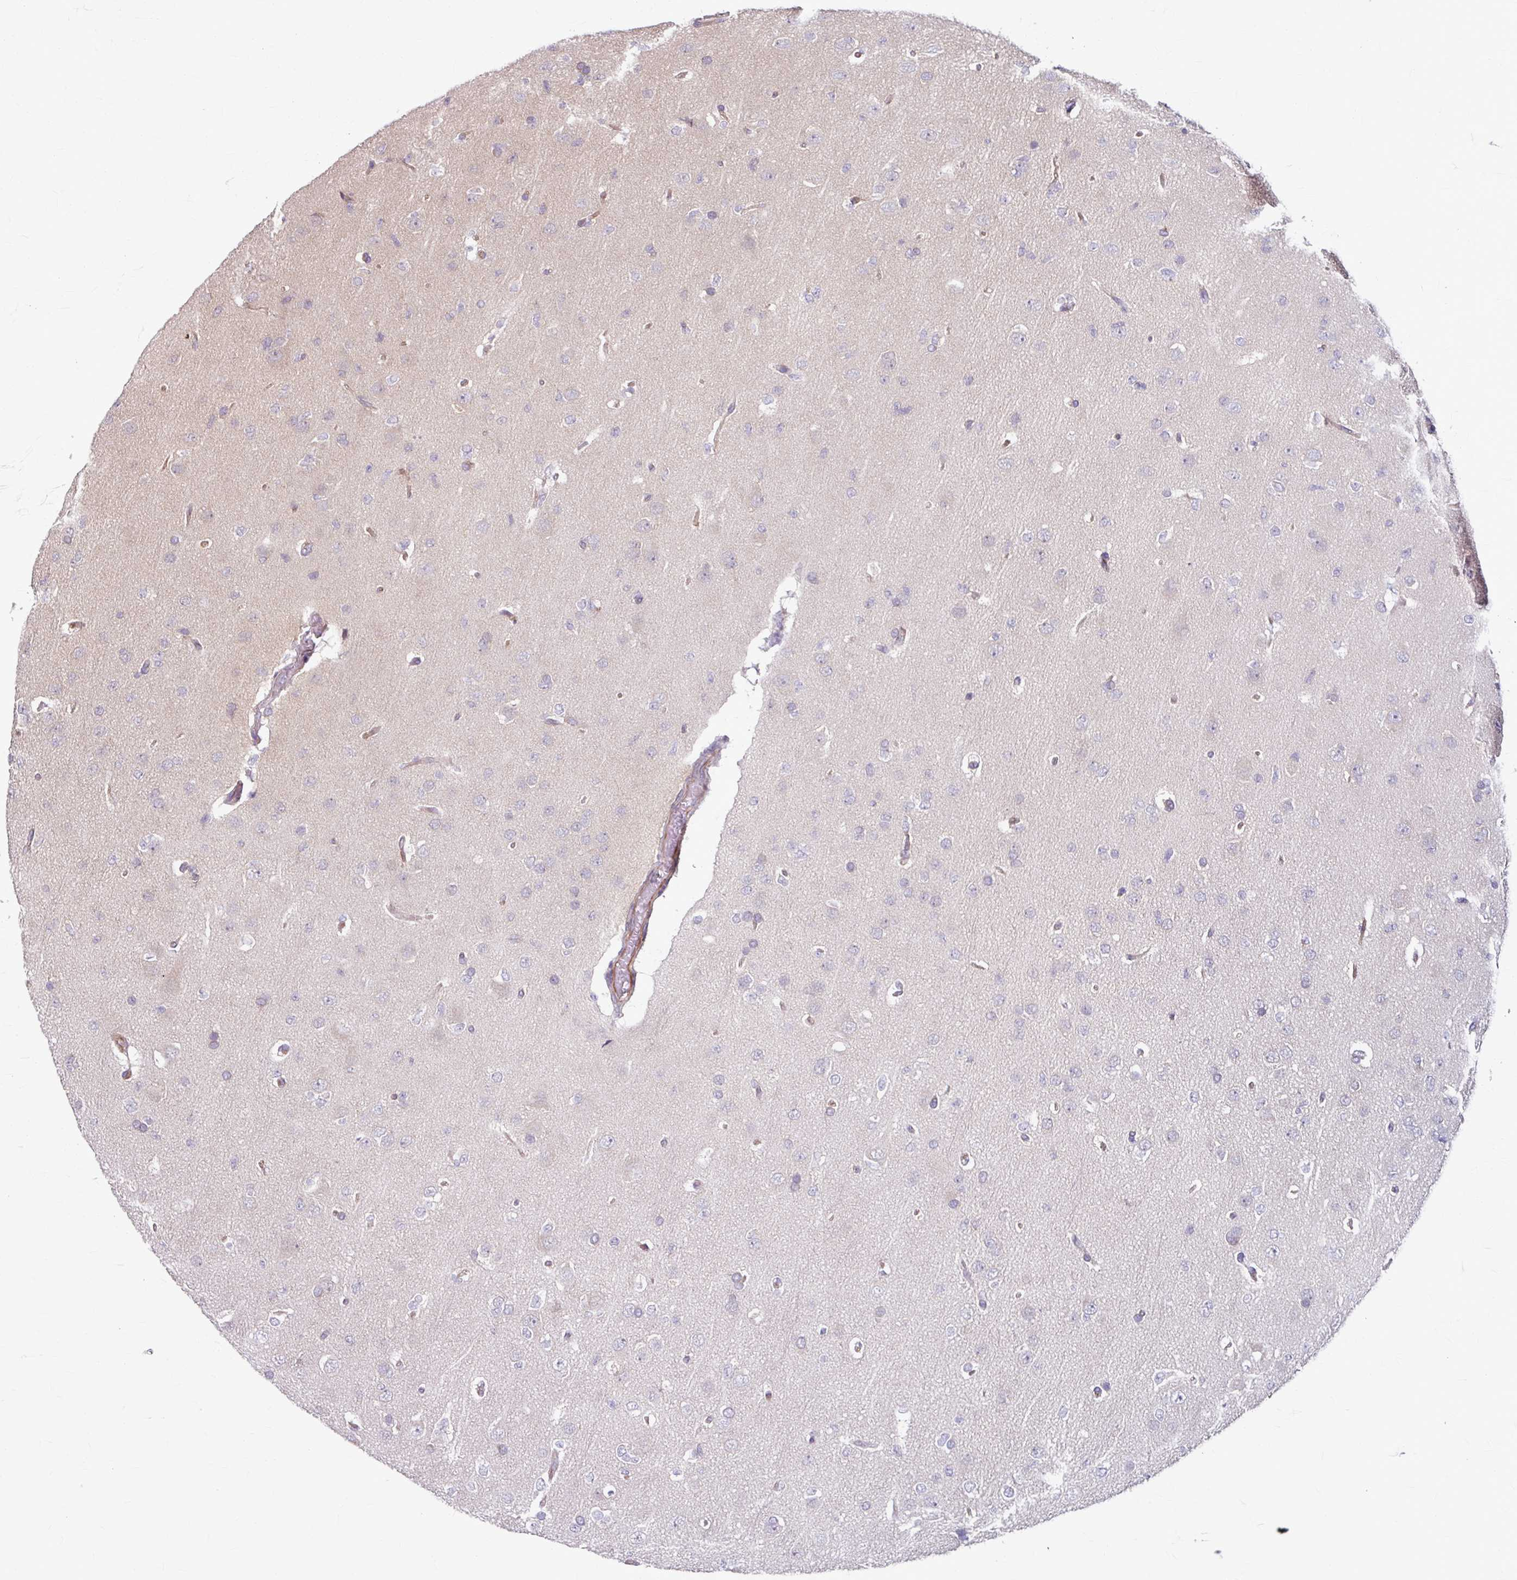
{"staining": {"intensity": "moderate", "quantity": "<25%", "location": "cytoplasmic/membranous"}, "tissue": "glioma", "cell_type": "Tumor cells", "image_type": "cancer", "snomed": [{"axis": "morphology", "description": "Glioma, malignant, Low grade"}, {"axis": "topography", "description": "Brain"}], "caption": "A photomicrograph of human malignant glioma (low-grade) stained for a protein reveals moderate cytoplasmic/membranous brown staining in tumor cells.", "gene": "DAAM2", "patient": {"sex": "female", "age": 33}}